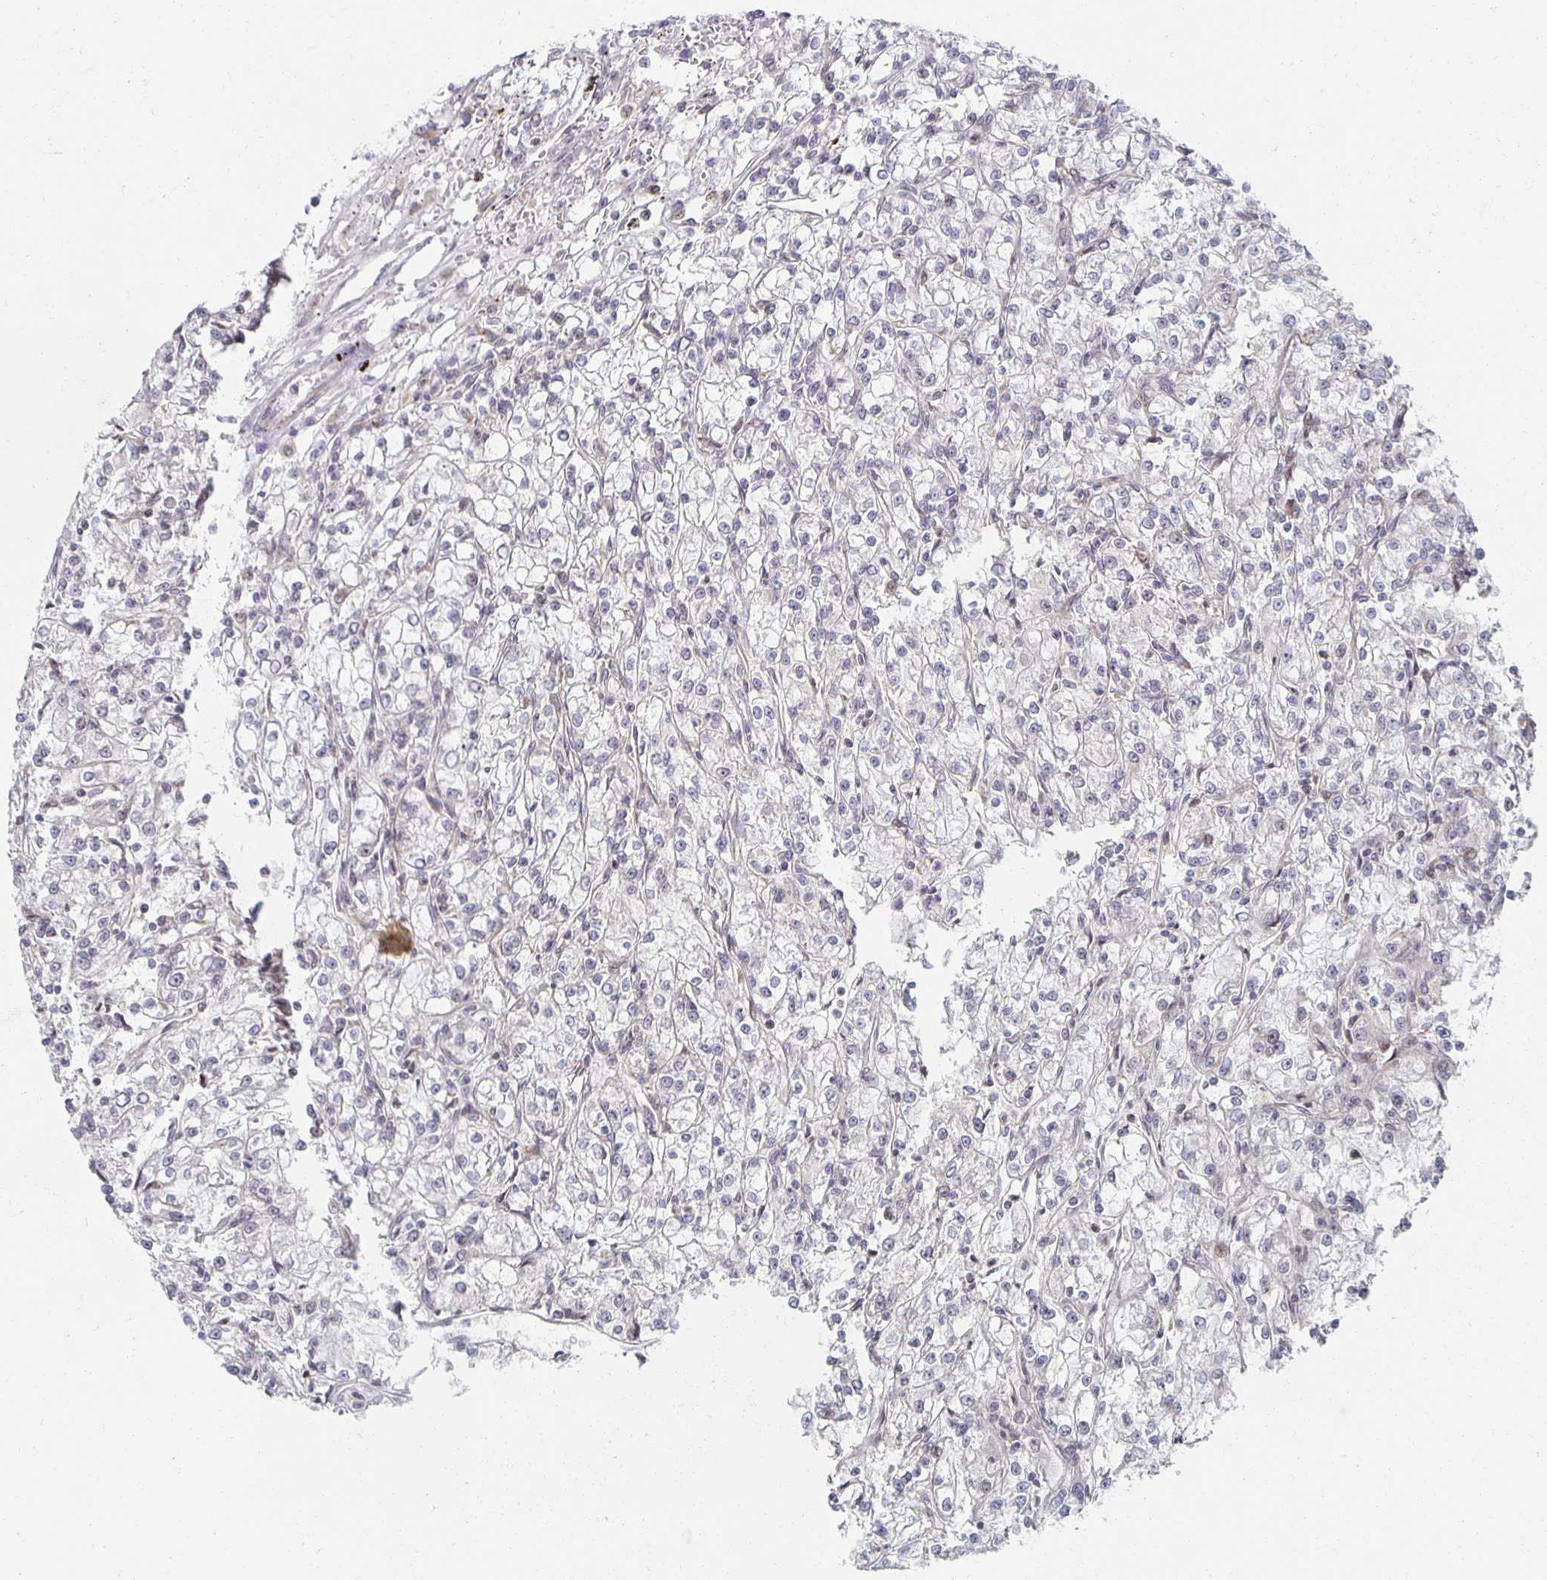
{"staining": {"intensity": "negative", "quantity": "none", "location": "none"}, "tissue": "renal cancer", "cell_type": "Tumor cells", "image_type": "cancer", "snomed": [{"axis": "morphology", "description": "Adenocarcinoma, NOS"}, {"axis": "topography", "description": "Kidney"}], "caption": "An image of renal cancer stained for a protein shows no brown staining in tumor cells. (Stains: DAB immunohistochemistry (IHC) with hematoxylin counter stain, Microscopy: brightfield microscopy at high magnification).", "gene": "HCFC1R1", "patient": {"sex": "female", "age": 59}}